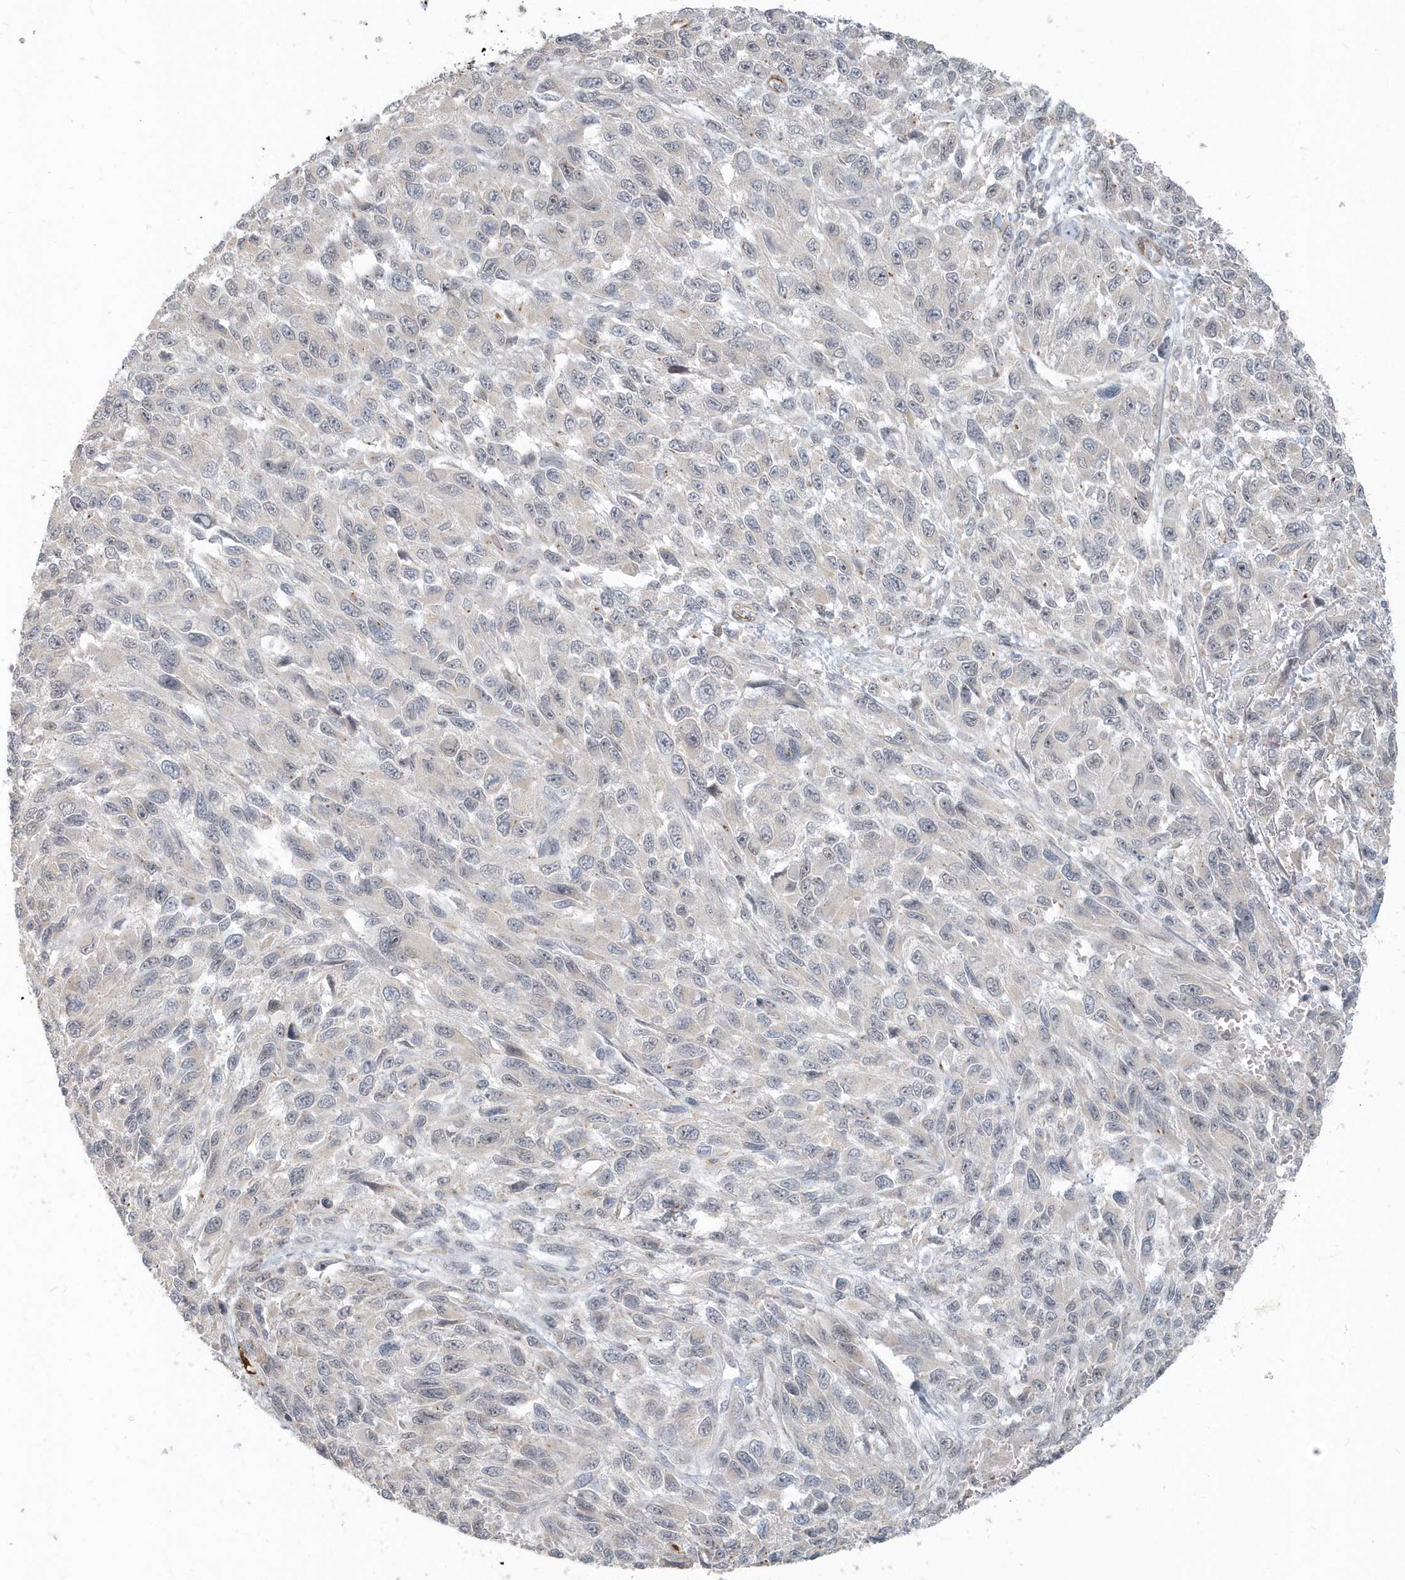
{"staining": {"intensity": "negative", "quantity": "none", "location": "none"}, "tissue": "melanoma", "cell_type": "Tumor cells", "image_type": "cancer", "snomed": [{"axis": "morphology", "description": "Malignant melanoma, NOS"}, {"axis": "topography", "description": "Skin"}], "caption": "An immunohistochemistry photomicrograph of malignant melanoma is shown. There is no staining in tumor cells of malignant melanoma. The staining is performed using DAB brown chromogen with nuclei counter-stained in using hematoxylin.", "gene": "NAPB", "patient": {"sex": "female", "age": 96}}